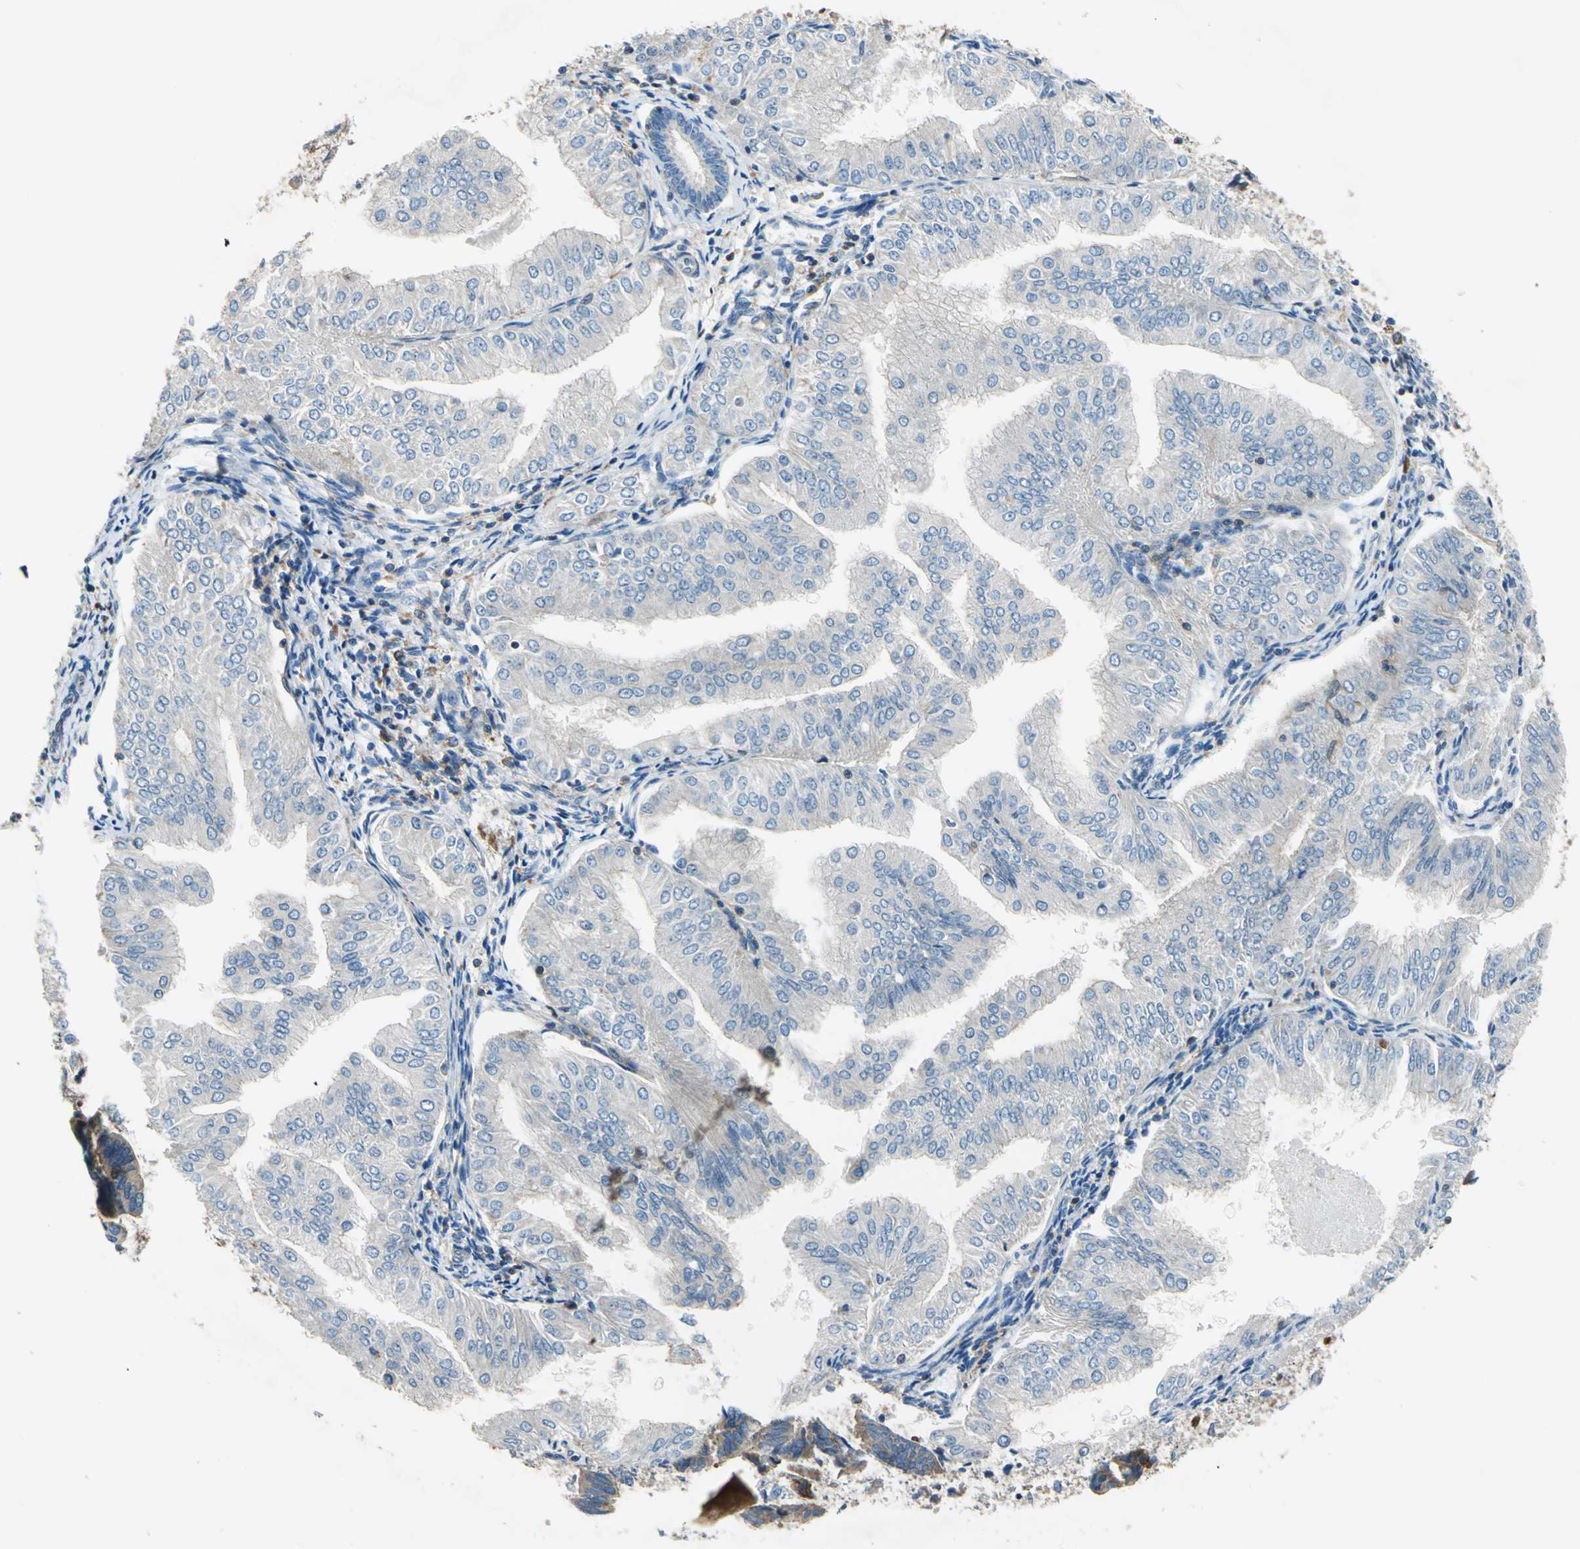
{"staining": {"intensity": "negative", "quantity": "none", "location": "none"}, "tissue": "endometrial cancer", "cell_type": "Tumor cells", "image_type": "cancer", "snomed": [{"axis": "morphology", "description": "Adenocarcinoma, NOS"}, {"axis": "topography", "description": "Endometrium"}], "caption": "This is a photomicrograph of immunohistochemistry staining of endometrial cancer, which shows no expression in tumor cells.", "gene": "DDX3Y", "patient": {"sex": "female", "age": 53}}